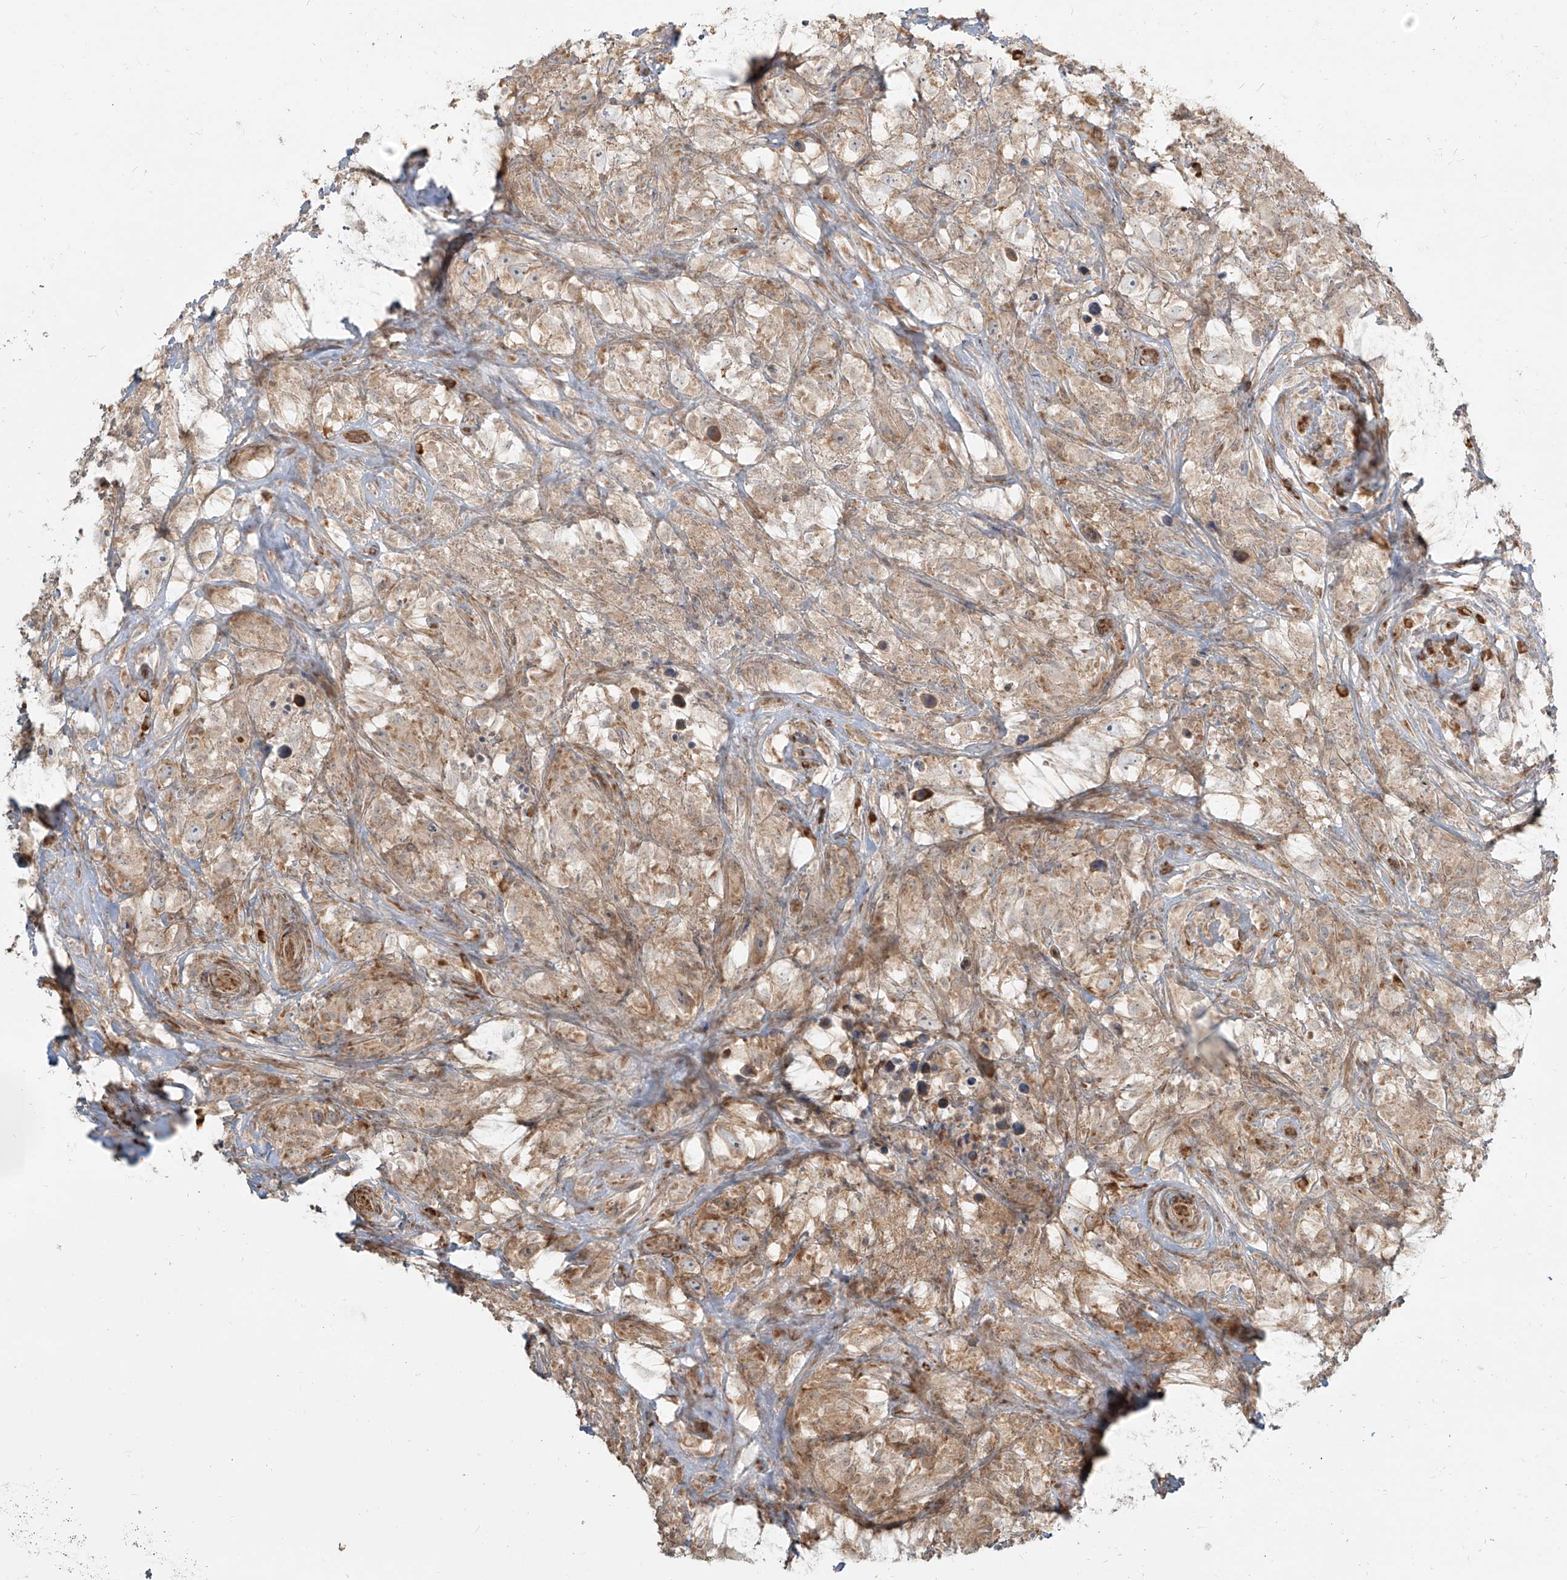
{"staining": {"intensity": "weak", "quantity": ">75%", "location": "cytoplasmic/membranous"}, "tissue": "testis cancer", "cell_type": "Tumor cells", "image_type": "cancer", "snomed": [{"axis": "morphology", "description": "Seminoma, NOS"}, {"axis": "topography", "description": "Testis"}], "caption": "Immunohistochemical staining of human testis cancer (seminoma) demonstrates low levels of weak cytoplasmic/membranous protein expression in about >75% of tumor cells.", "gene": "UBE2K", "patient": {"sex": "male", "age": 49}}